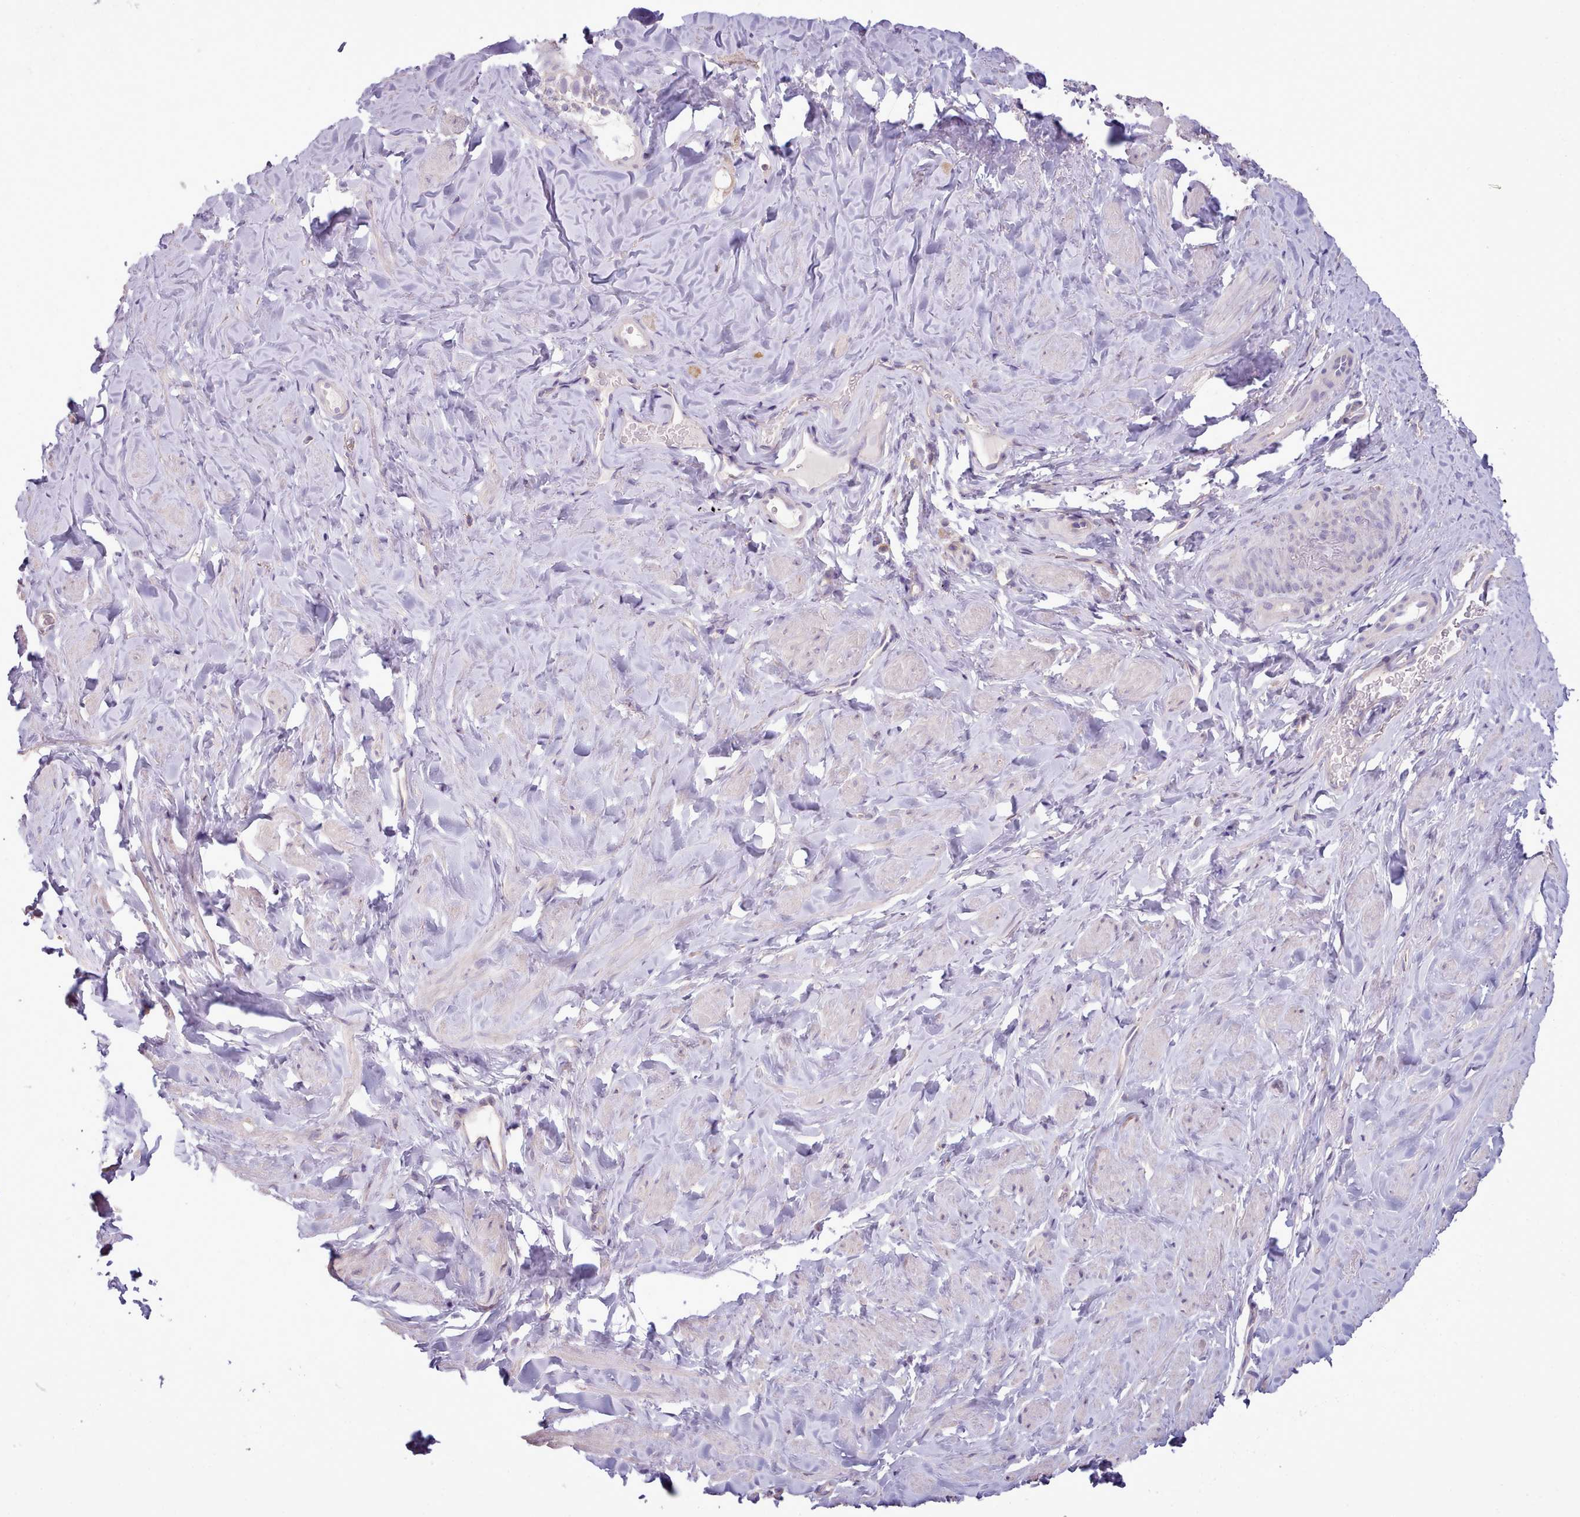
{"staining": {"intensity": "negative", "quantity": "none", "location": "none"}, "tissue": "smooth muscle", "cell_type": "Smooth muscle cells", "image_type": "normal", "snomed": [{"axis": "morphology", "description": "Normal tissue, NOS"}, {"axis": "topography", "description": "Smooth muscle"}, {"axis": "topography", "description": "Peripheral nerve tissue"}], "caption": "IHC of unremarkable human smooth muscle displays no expression in smooth muscle cells.", "gene": "DPF1", "patient": {"sex": "male", "age": 69}}